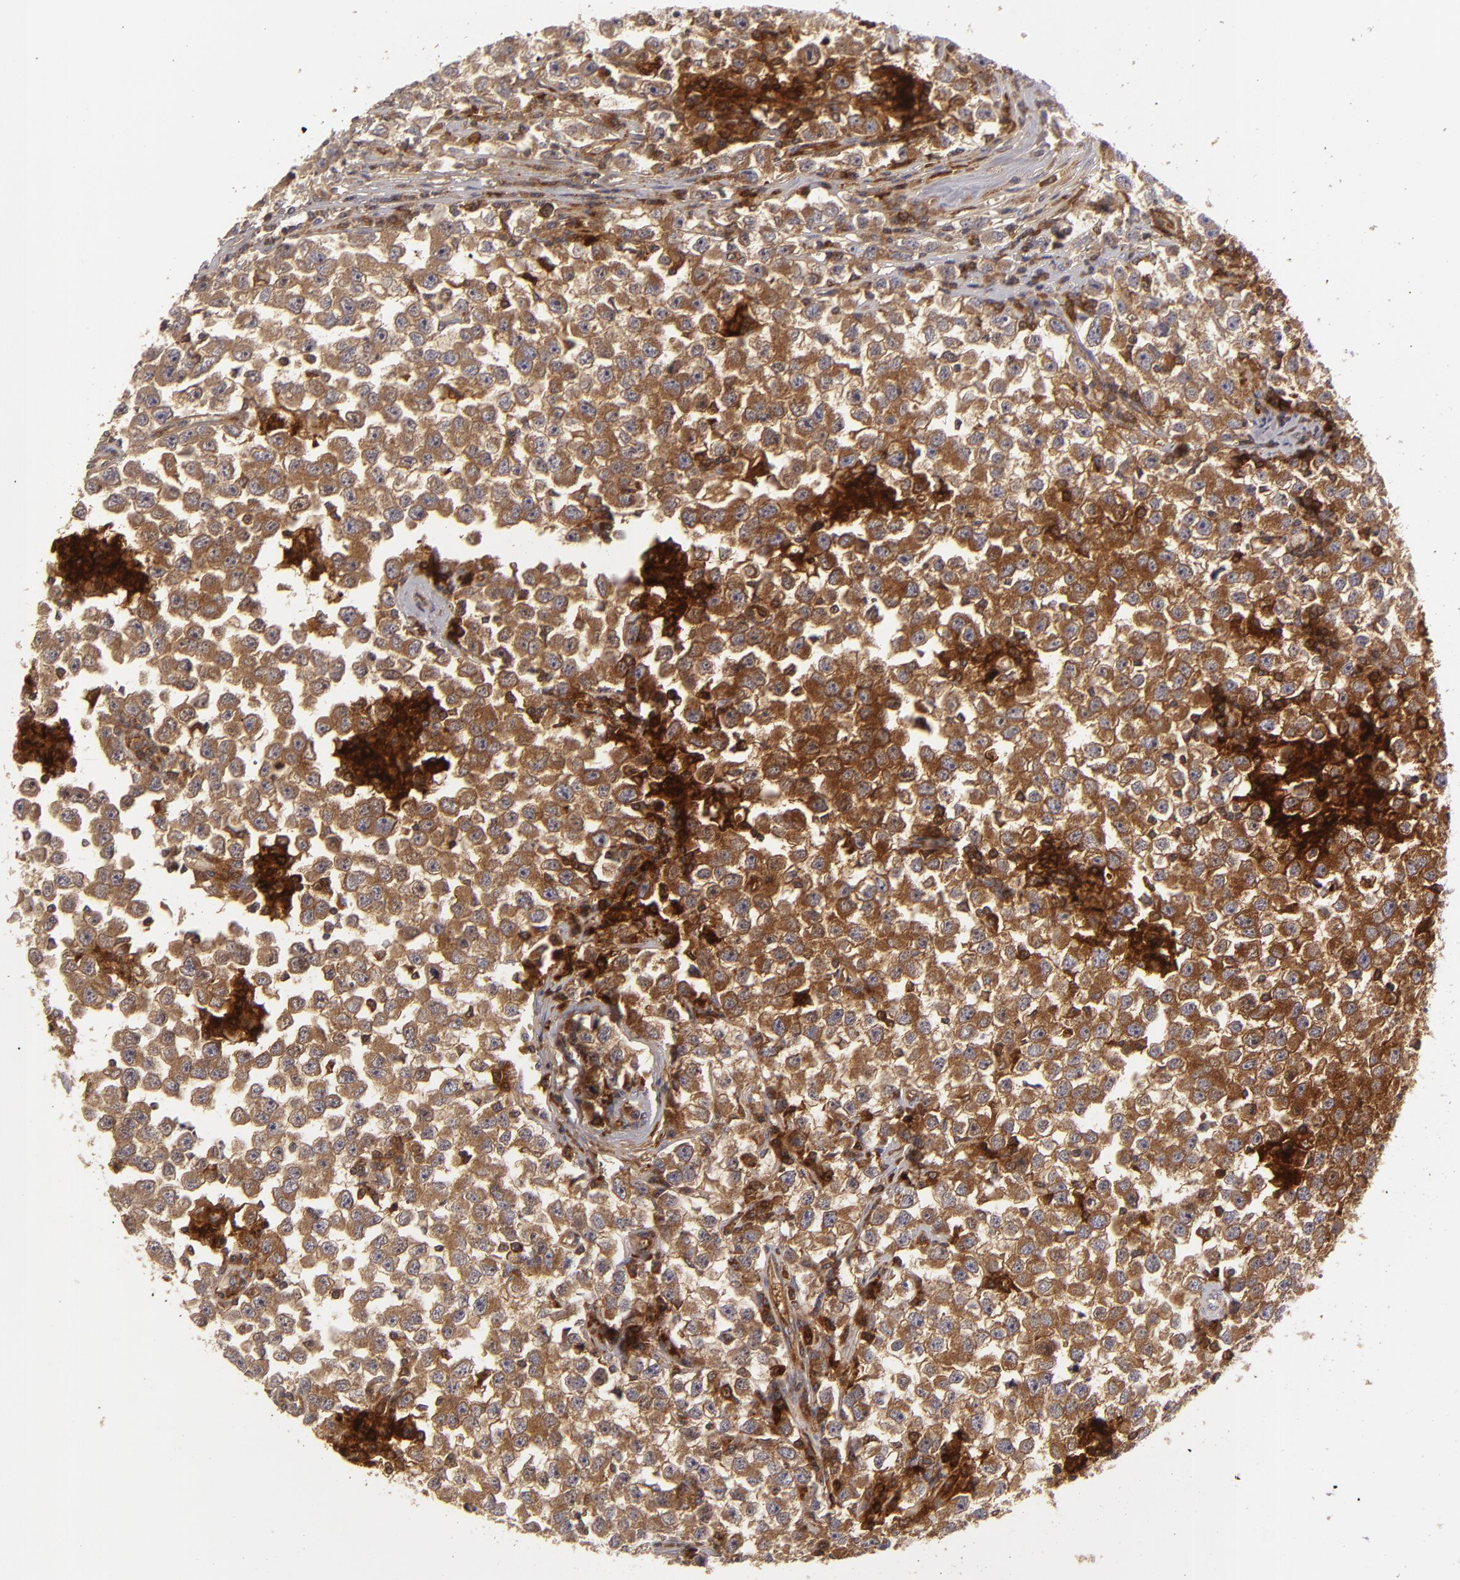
{"staining": {"intensity": "strong", "quantity": ">75%", "location": "cytoplasmic/membranous"}, "tissue": "testis cancer", "cell_type": "Tumor cells", "image_type": "cancer", "snomed": [{"axis": "morphology", "description": "Seminoma, NOS"}, {"axis": "topography", "description": "Testis"}], "caption": "High-magnification brightfield microscopy of testis cancer stained with DAB (3,3'-diaminobenzidine) (brown) and counterstained with hematoxylin (blue). tumor cells exhibit strong cytoplasmic/membranous expression is seen in approximately>75% of cells.", "gene": "MMP10", "patient": {"sex": "male", "age": 33}}